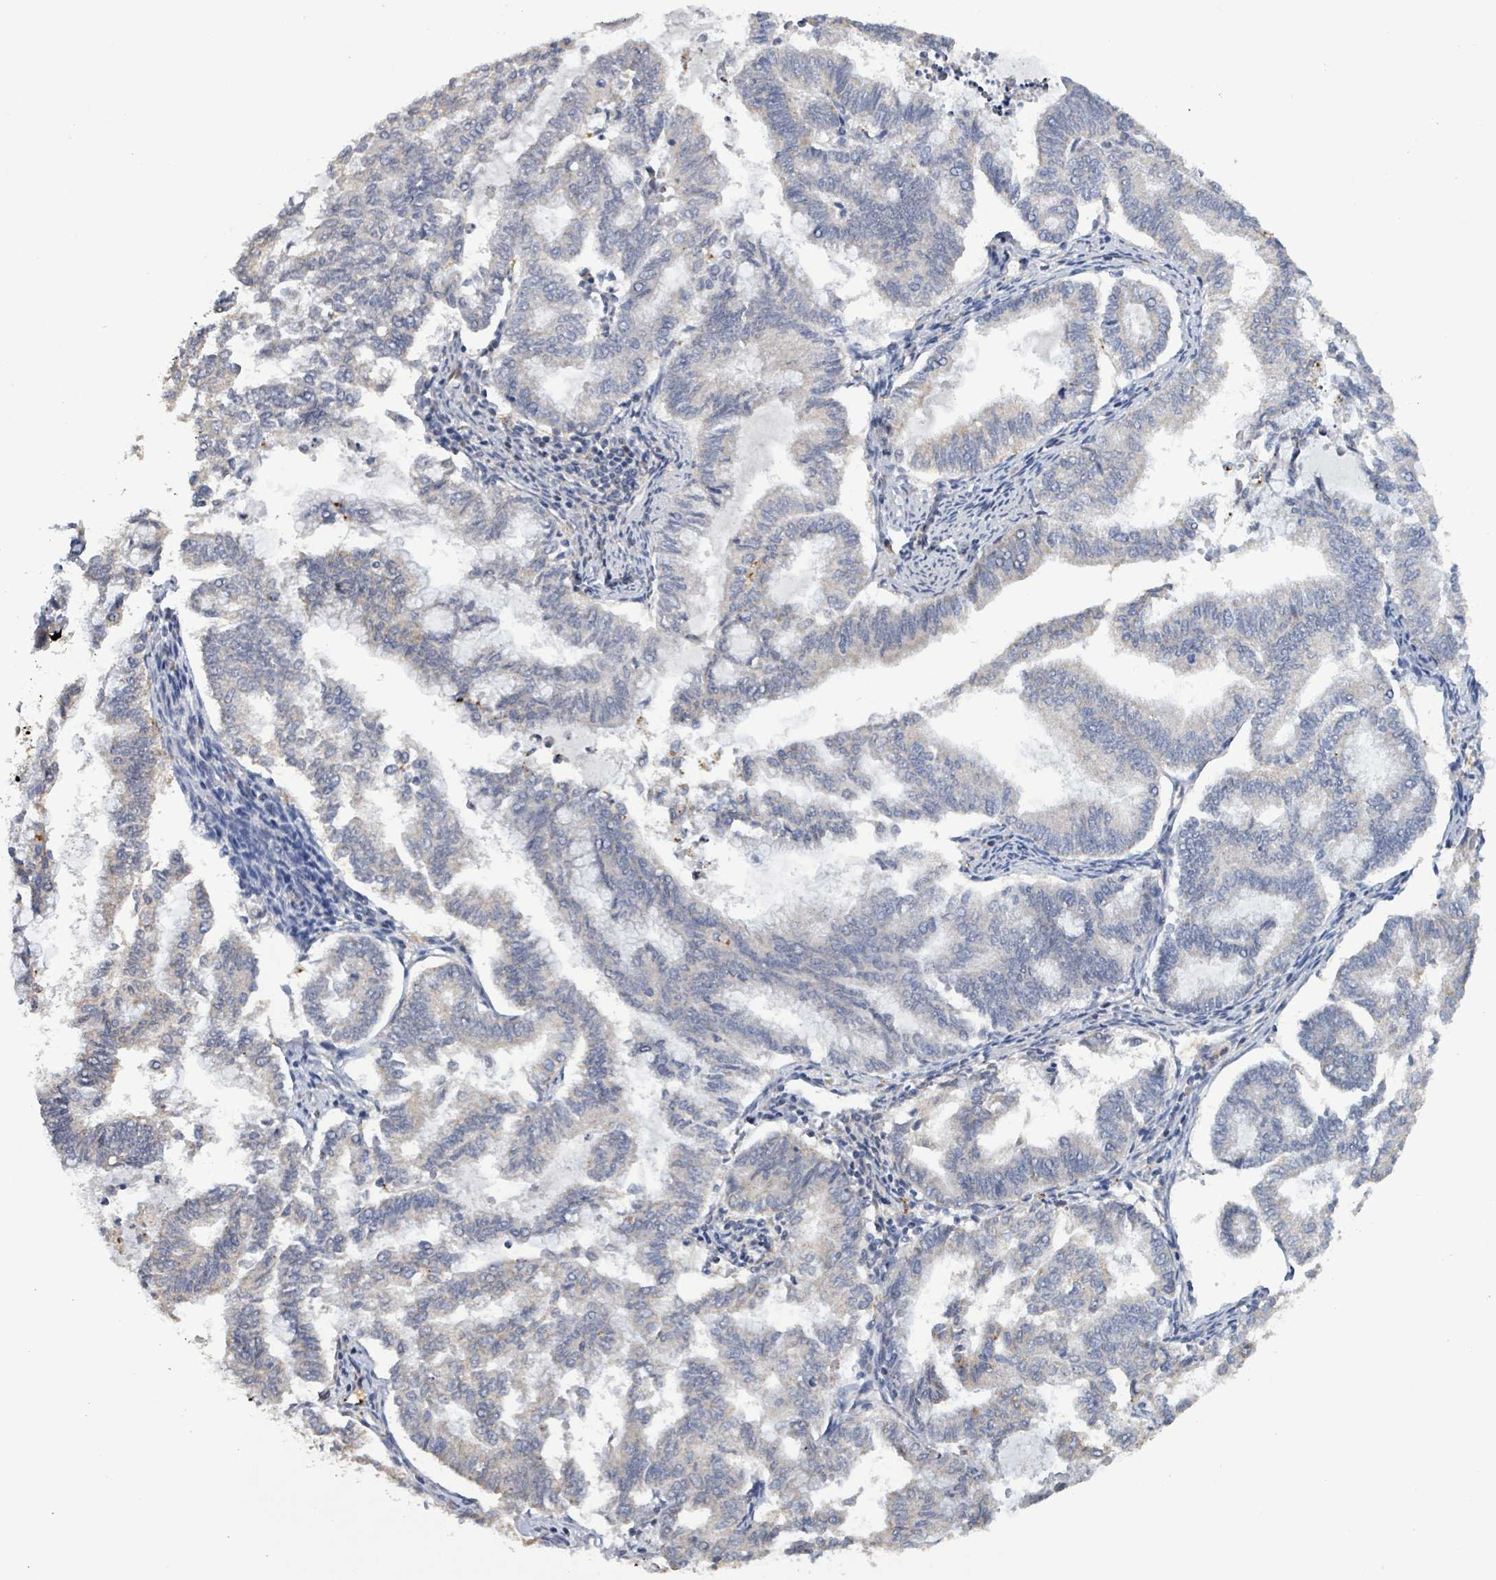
{"staining": {"intensity": "negative", "quantity": "none", "location": "none"}, "tissue": "endometrial cancer", "cell_type": "Tumor cells", "image_type": "cancer", "snomed": [{"axis": "morphology", "description": "Adenocarcinoma, NOS"}, {"axis": "topography", "description": "Endometrium"}], "caption": "Immunohistochemical staining of endometrial cancer reveals no significant expression in tumor cells. The staining is performed using DAB (3,3'-diaminobenzidine) brown chromogen with nuclei counter-stained in using hematoxylin.", "gene": "SEBOX", "patient": {"sex": "female", "age": 79}}